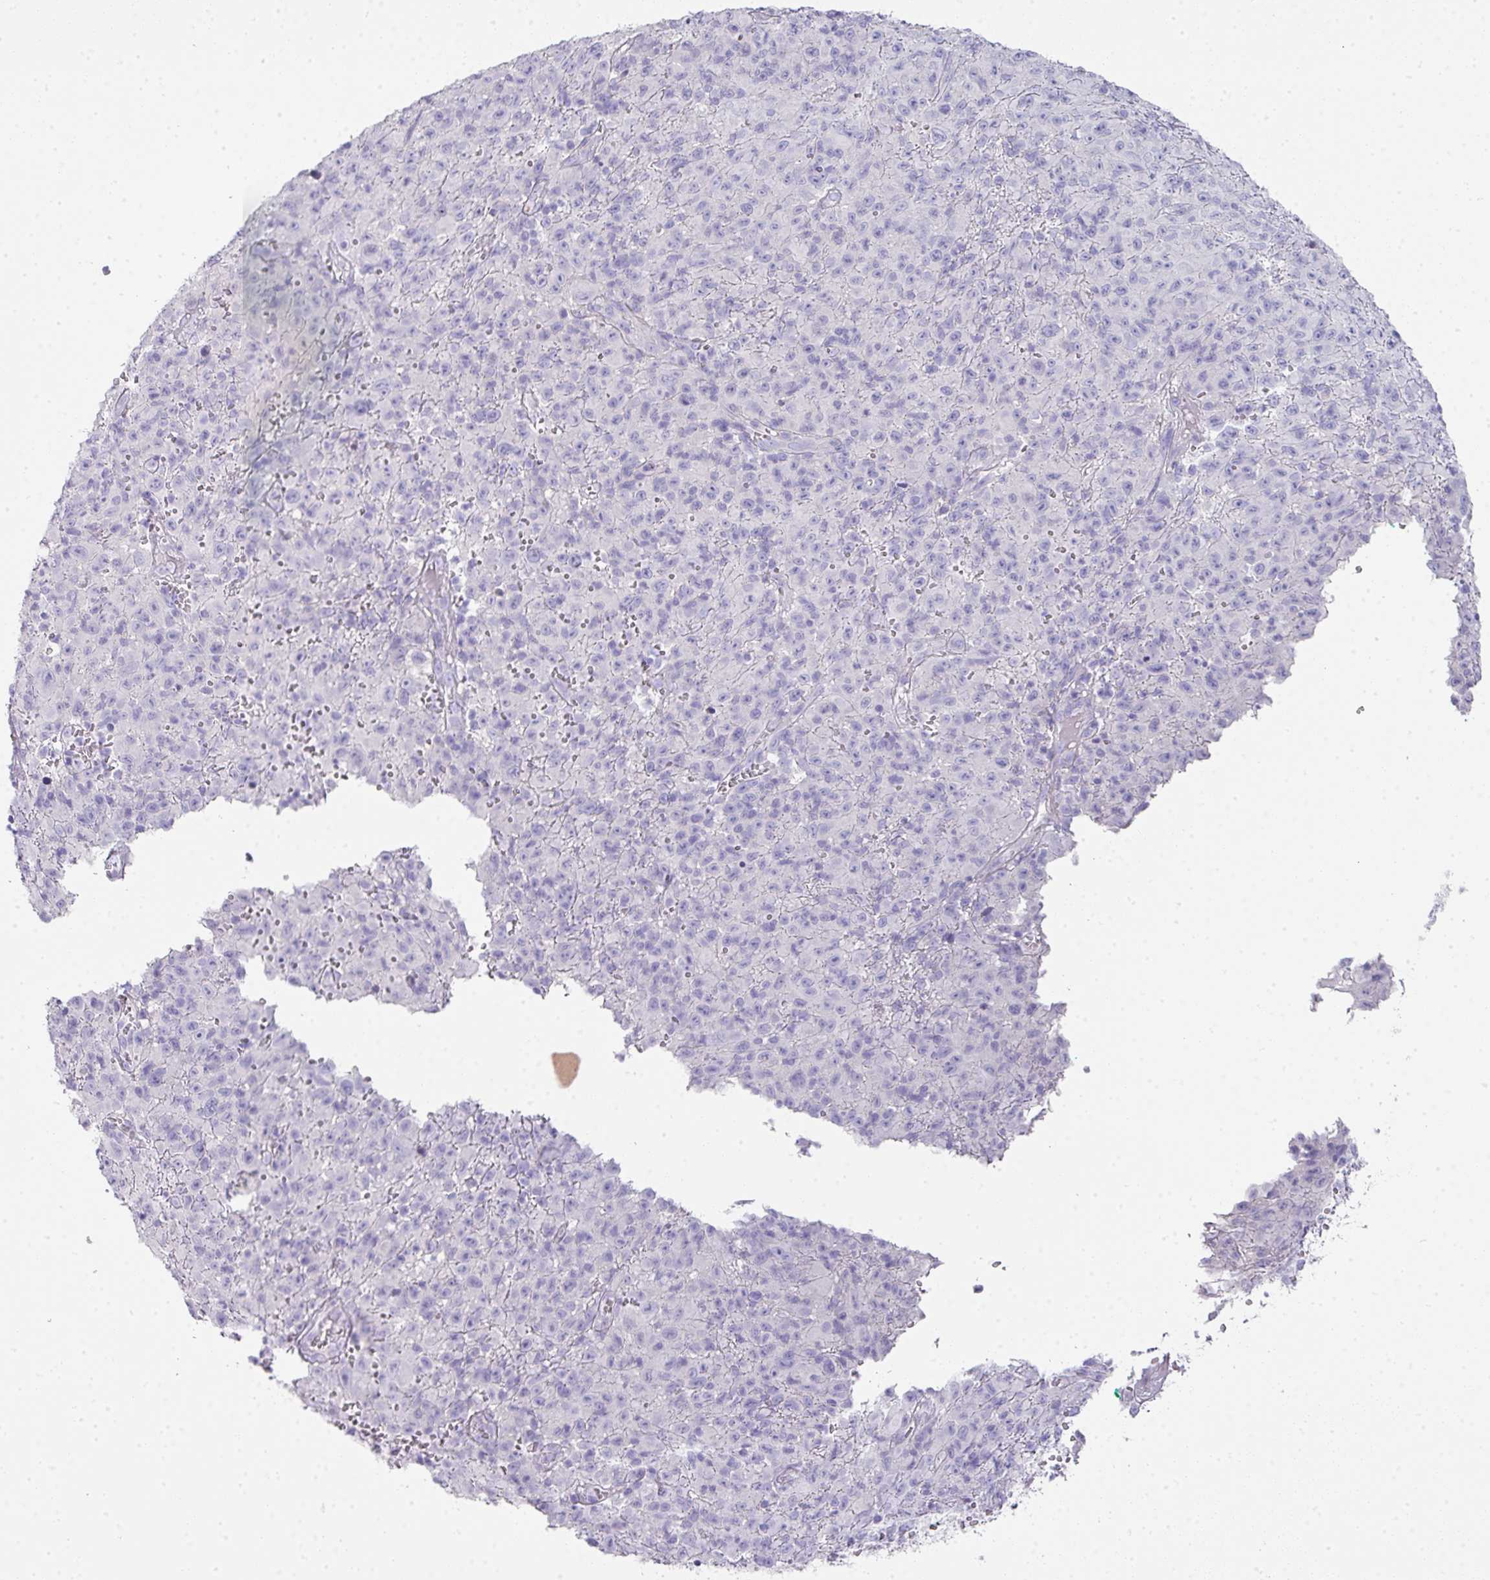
{"staining": {"intensity": "negative", "quantity": "none", "location": "none"}, "tissue": "melanoma", "cell_type": "Tumor cells", "image_type": "cancer", "snomed": [{"axis": "morphology", "description": "Malignant melanoma, NOS"}, {"axis": "topography", "description": "Skin"}], "caption": "Protein analysis of melanoma exhibits no significant positivity in tumor cells.", "gene": "GLI4", "patient": {"sex": "male", "age": 46}}